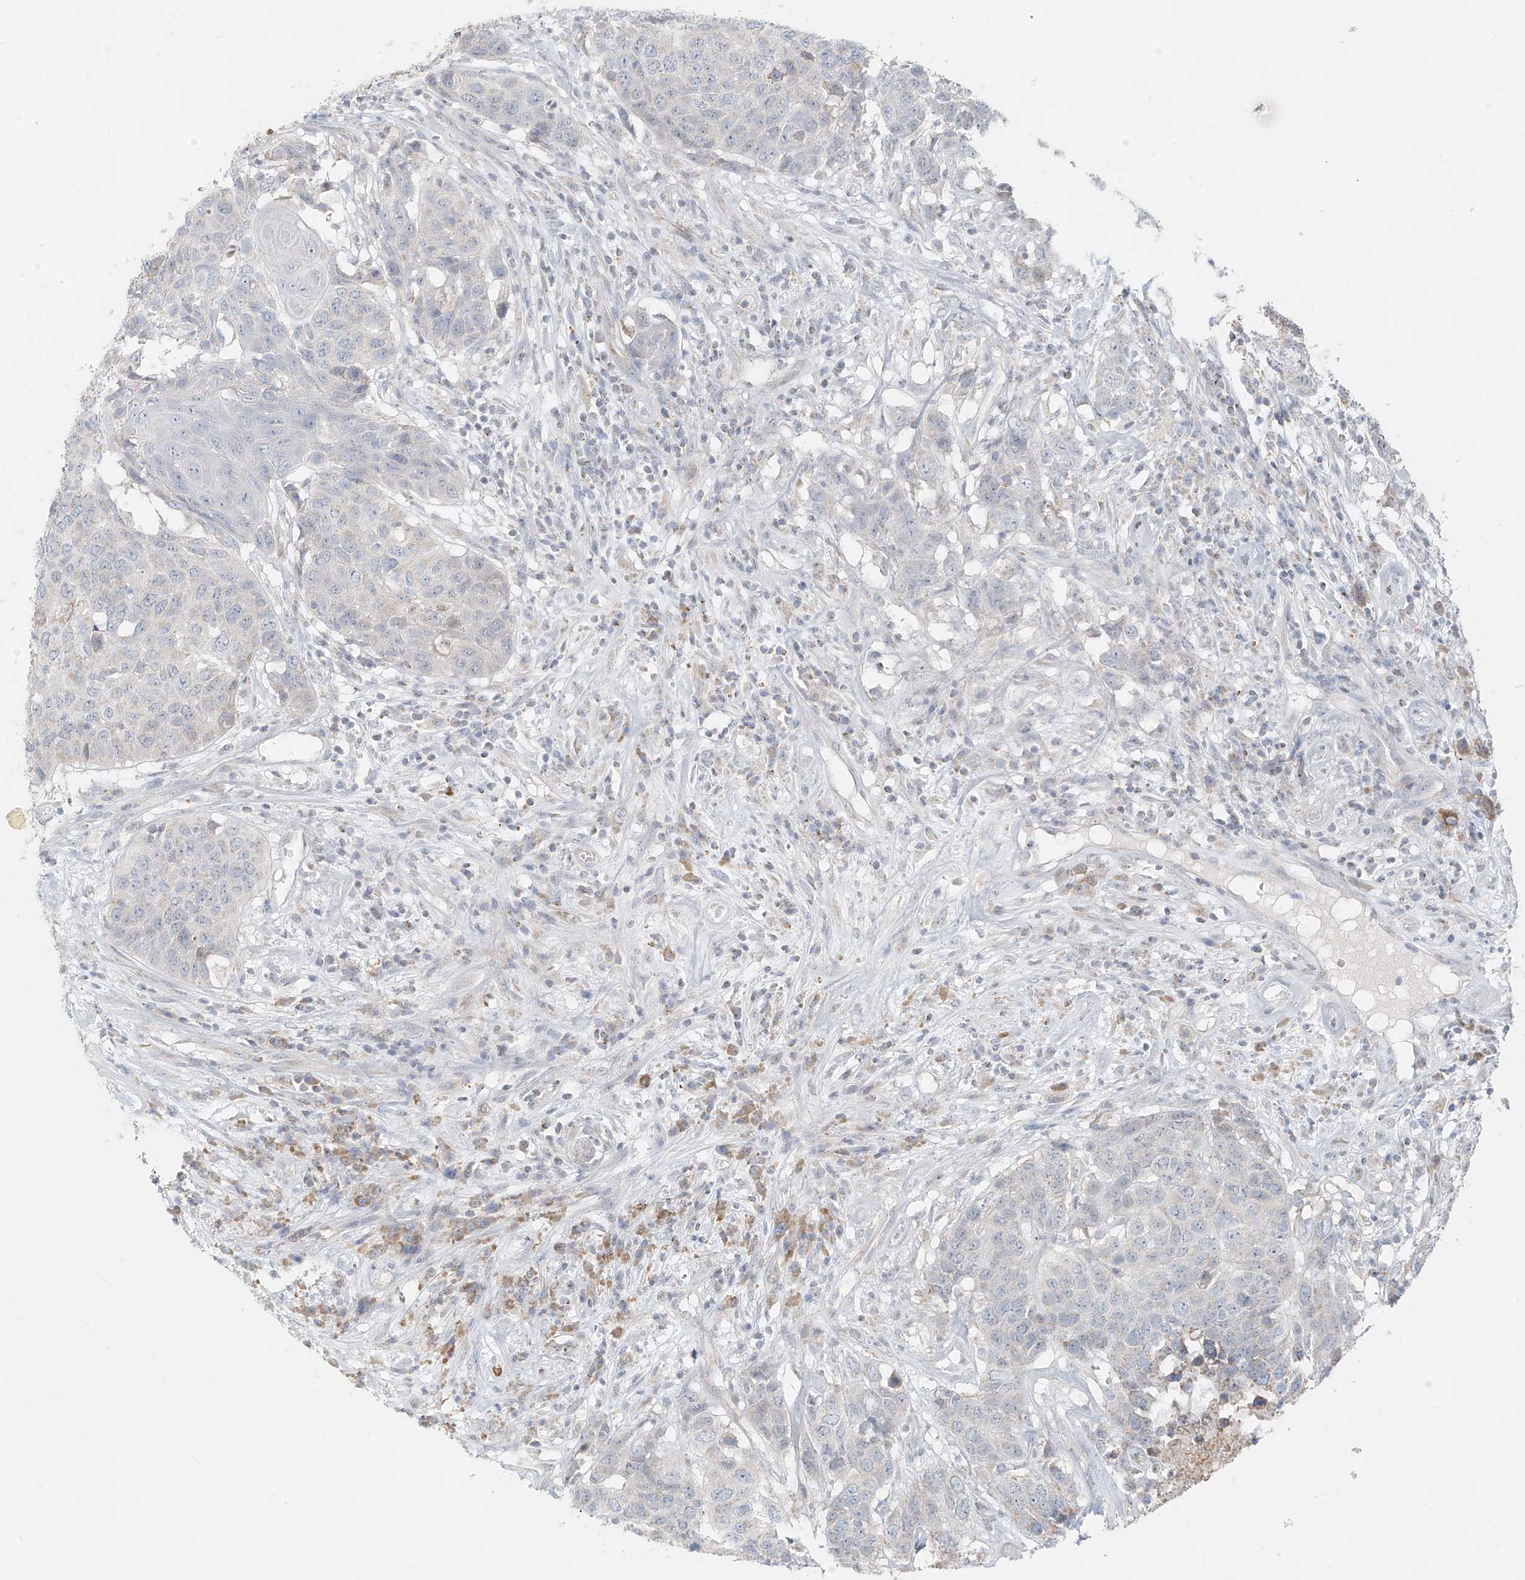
{"staining": {"intensity": "negative", "quantity": "none", "location": "none"}, "tissue": "head and neck cancer", "cell_type": "Tumor cells", "image_type": "cancer", "snomed": [{"axis": "morphology", "description": "Squamous cell carcinoma, NOS"}, {"axis": "topography", "description": "Head-Neck"}], "caption": "Immunohistochemistry micrograph of neoplastic tissue: human head and neck cancer stained with DAB exhibits no significant protein expression in tumor cells. The staining was performed using DAB to visualize the protein expression in brown, while the nuclei were stained in blue with hematoxylin (Magnification: 20x).", "gene": "UST", "patient": {"sex": "male", "age": 66}}